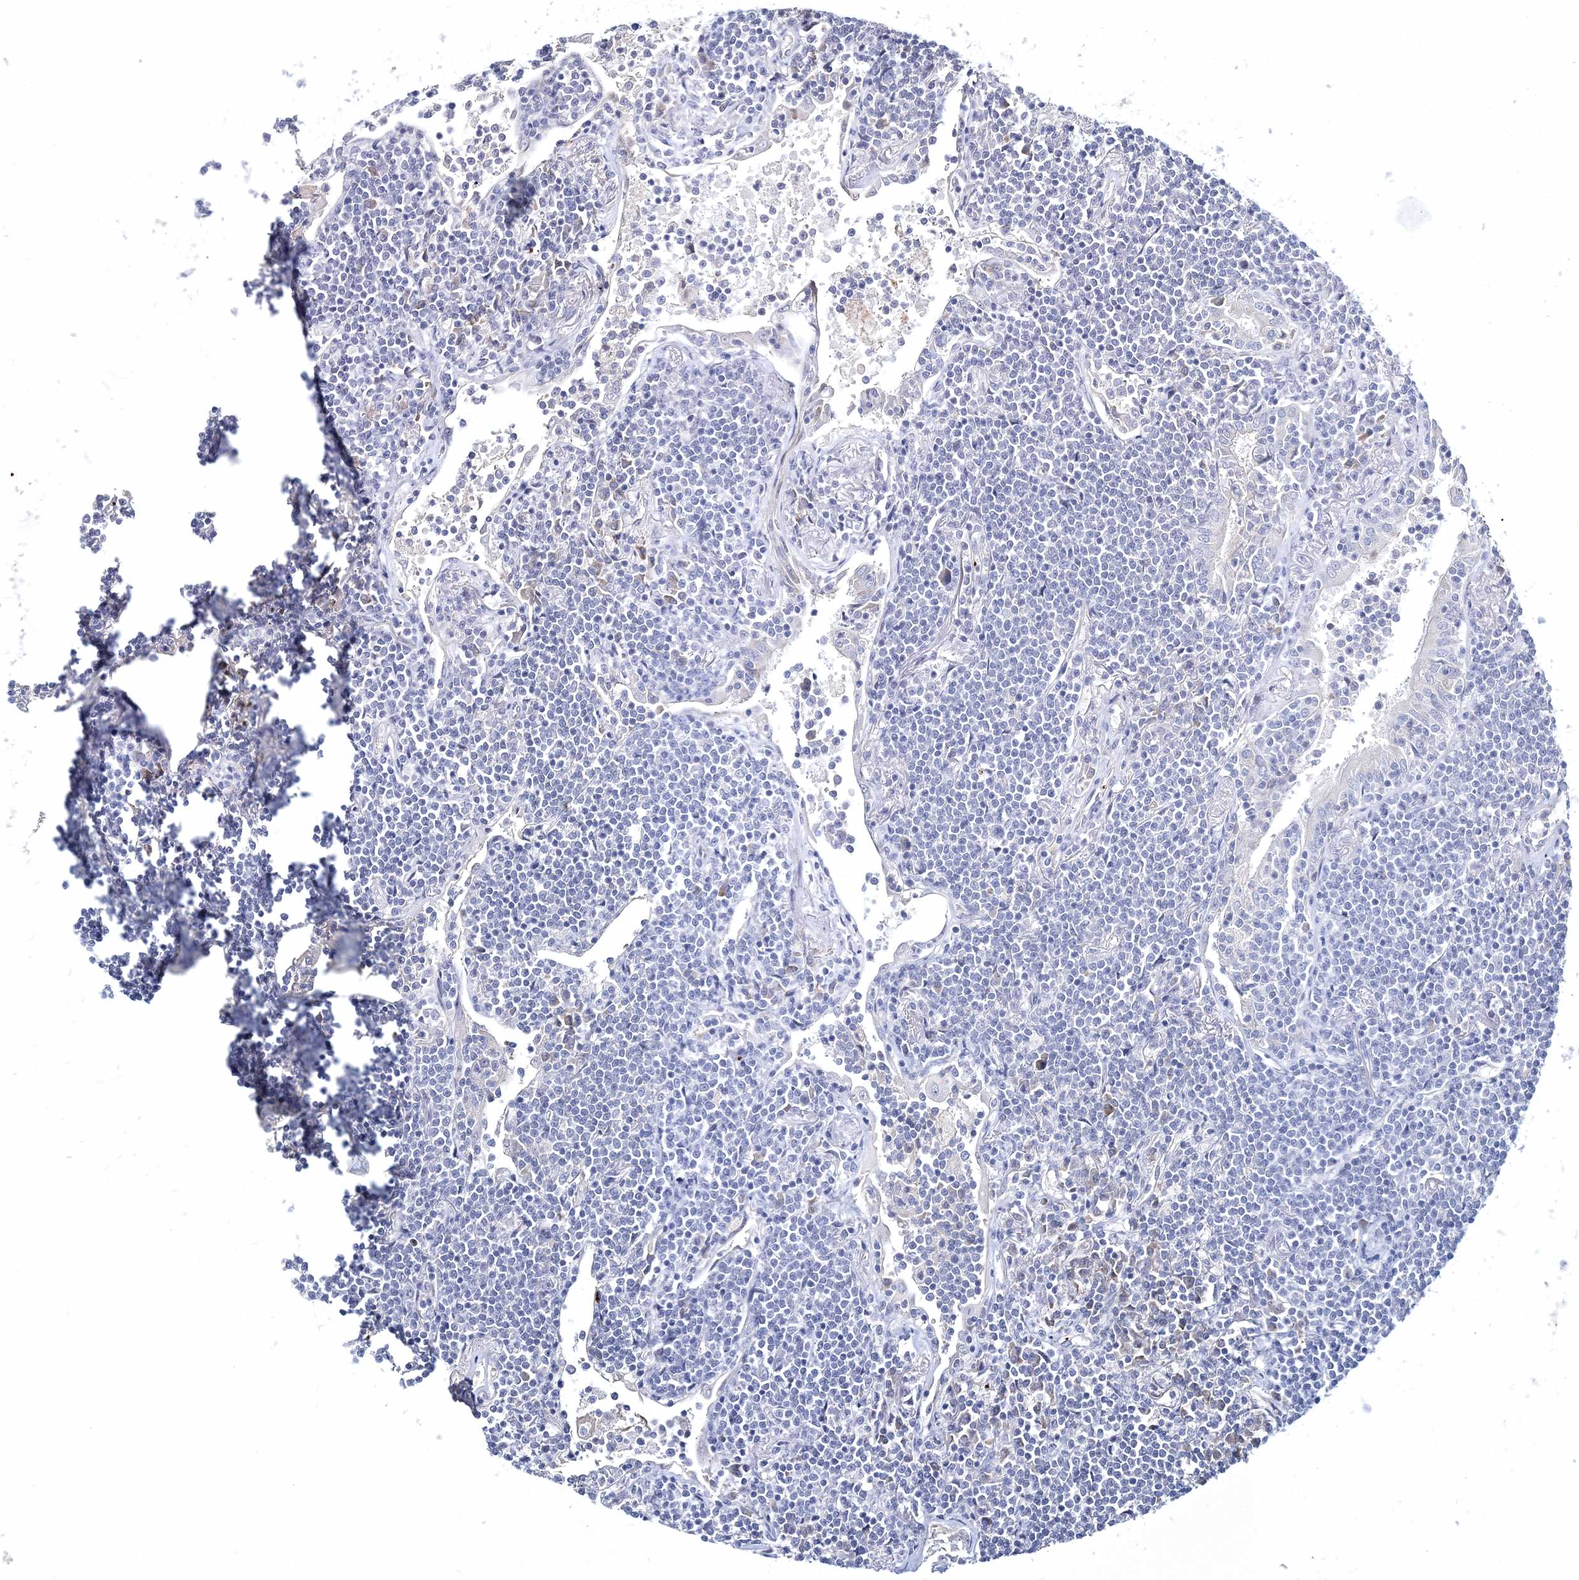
{"staining": {"intensity": "negative", "quantity": "none", "location": "none"}, "tissue": "lymphoma", "cell_type": "Tumor cells", "image_type": "cancer", "snomed": [{"axis": "morphology", "description": "Malignant lymphoma, non-Hodgkin's type, Low grade"}, {"axis": "topography", "description": "Lung"}], "caption": "Tumor cells are negative for brown protein staining in malignant lymphoma, non-Hodgkin's type (low-grade).", "gene": "MYOZ2", "patient": {"sex": "female", "age": 71}}